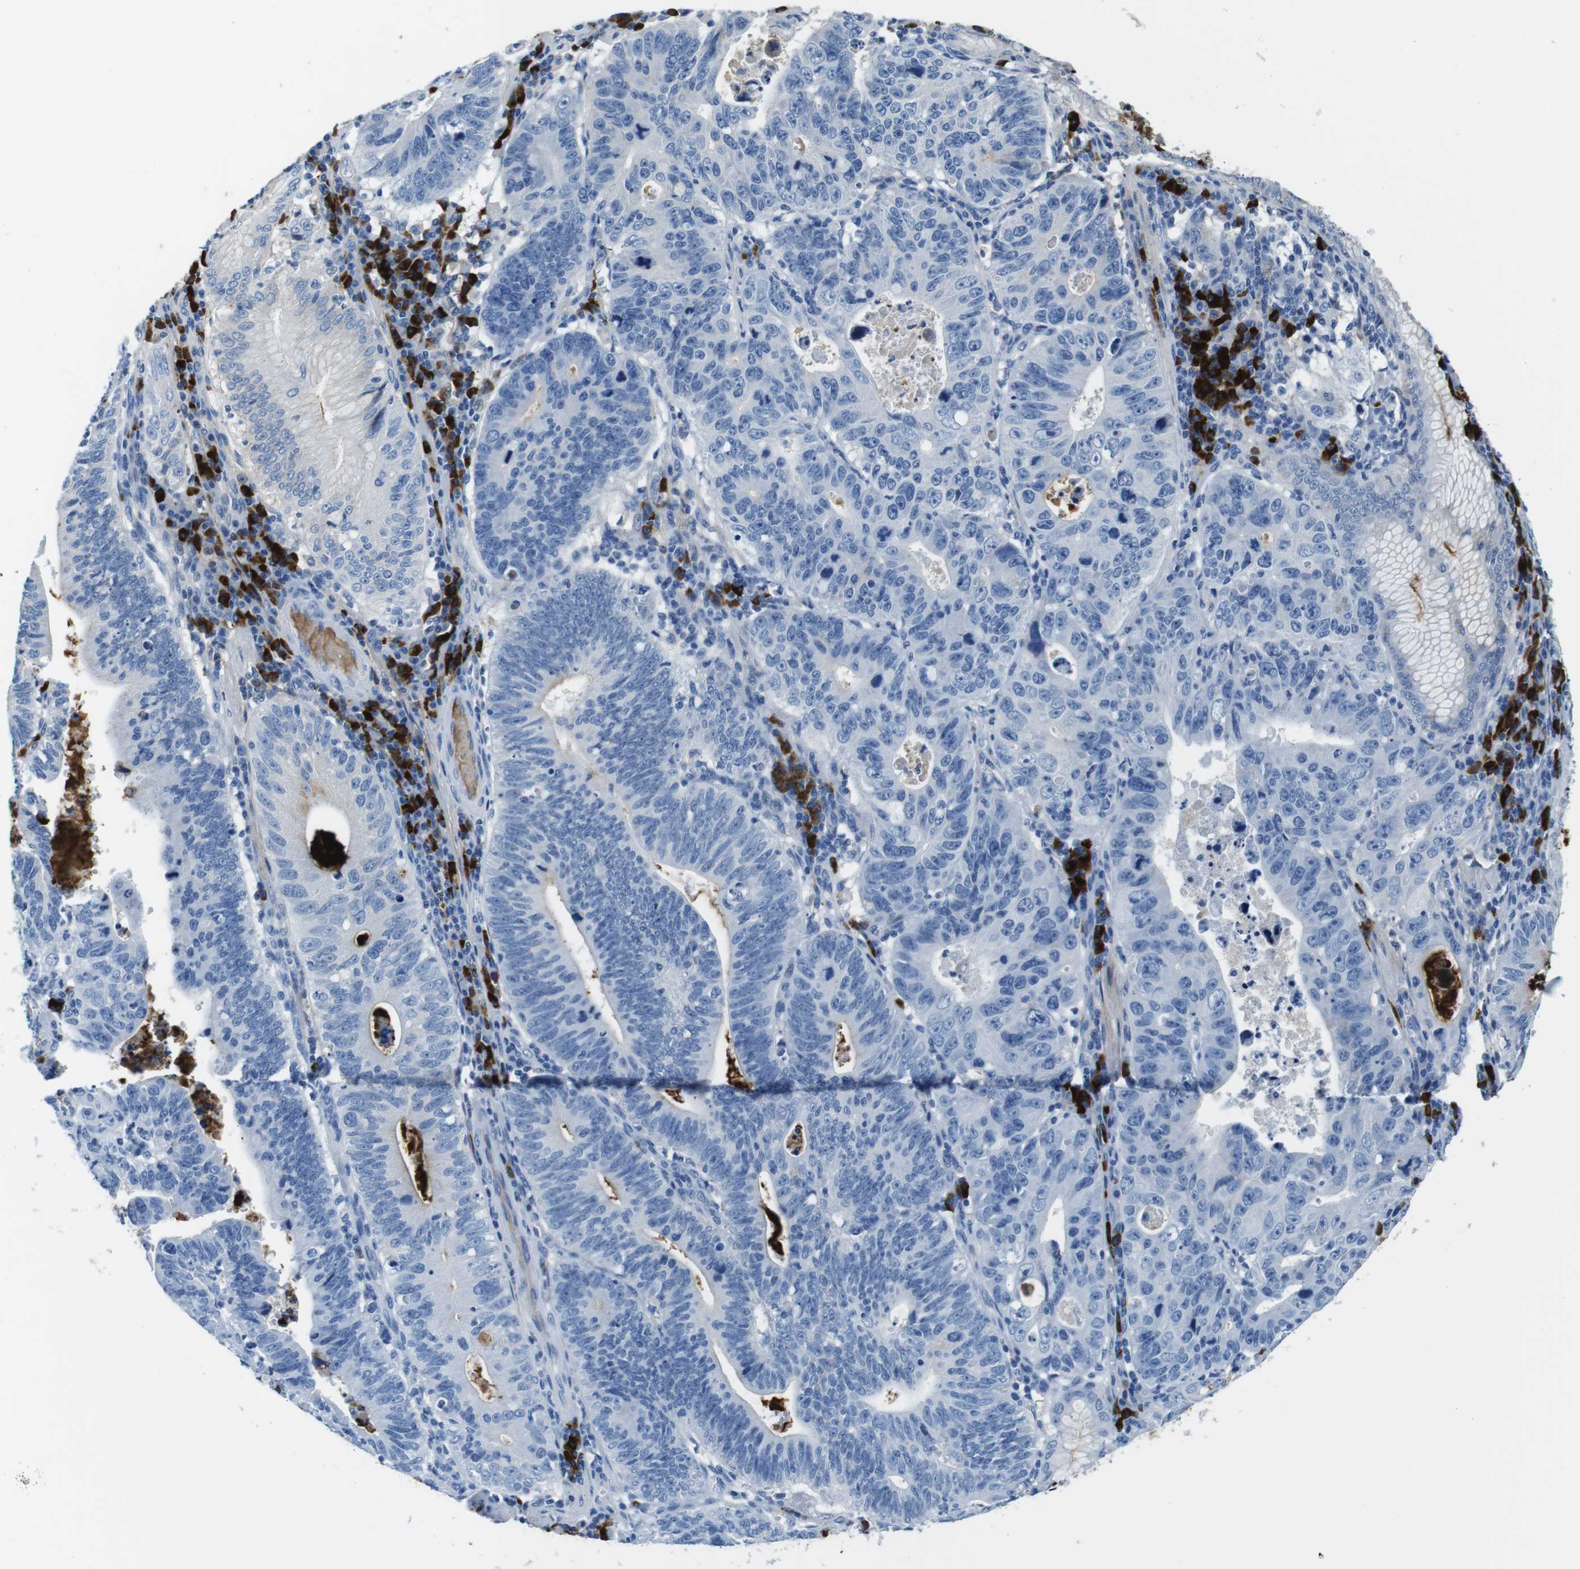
{"staining": {"intensity": "weak", "quantity": "<25%", "location": "cytoplasmic/membranous"}, "tissue": "stomach cancer", "cell_type": "Tumor cells", "image_type": "cancer", "snomed": [{"axis": "morphology", "description": "Adenocarcinoma, NOS"}, {"axis": "topography", "description": "Stomach"}], "caption": "There is no significant staining in tumor cells of stomach cancer (adenocarcinoma). (DAB IHC visualized using brightfield microscopy, high magnification).", "gene": "IGKC", "patient": {"sex": "male", "age": 59}}